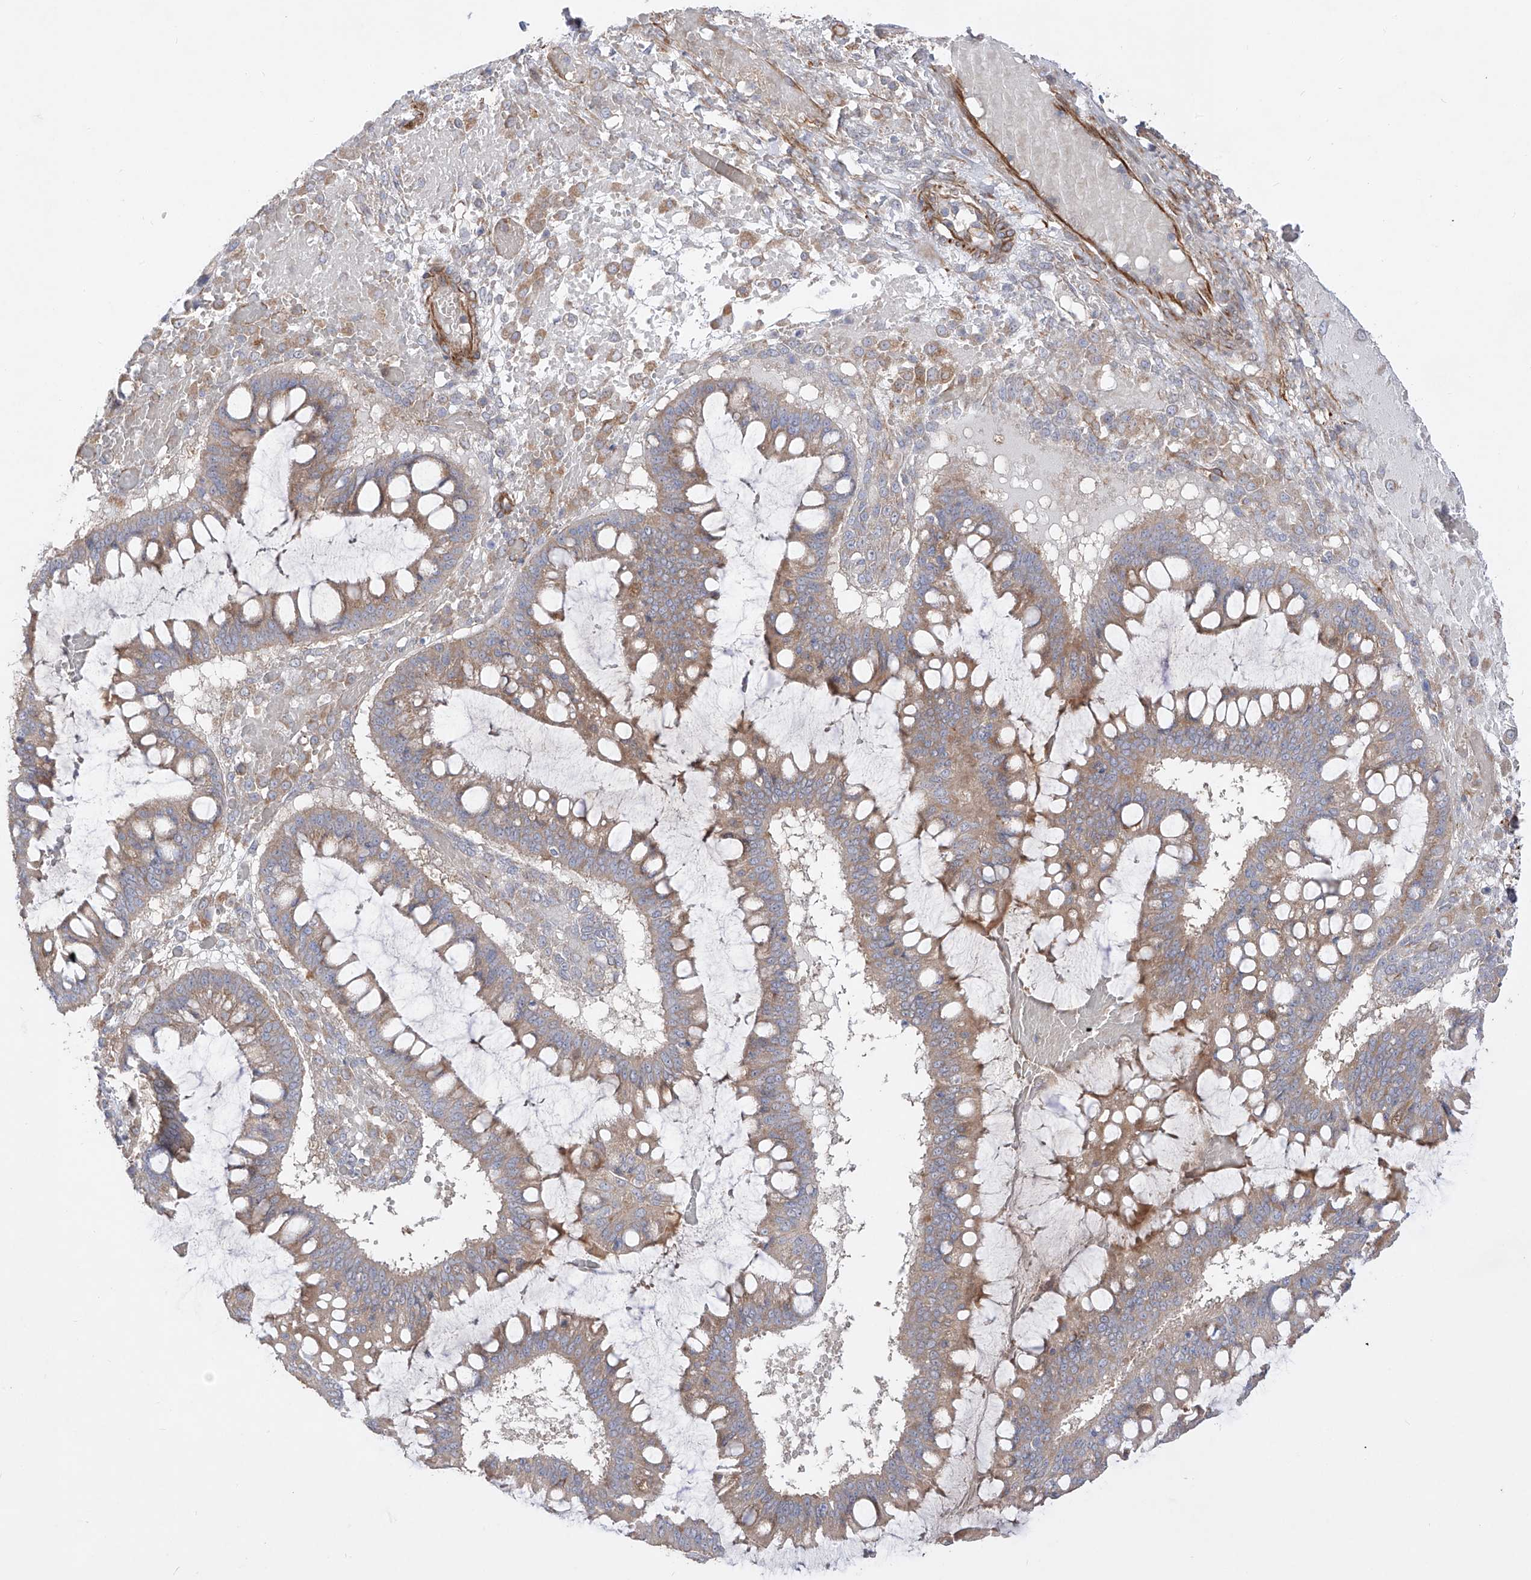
{"staining": {"intensity": "weak", "quantity": ">75%", "location": "cytoplasmic/membranous"}, "tissue": "ovarian cancer", "cell_type": "Tumor cells", "image_type": "cancer", "snomed": [{"axis": "morphology", "description": "Cystadenocarcinoma, mucinous, NOS"}, {"axis": "topography", "description": "Ovary"}], "caption": "Ovarian cancer stained with a brown dye shows weak cytoplasmic/membranous positive staining in about >75% of tumor cells.", "gene": "YKT6", "patient": {"sex": "female", "age": 73}}